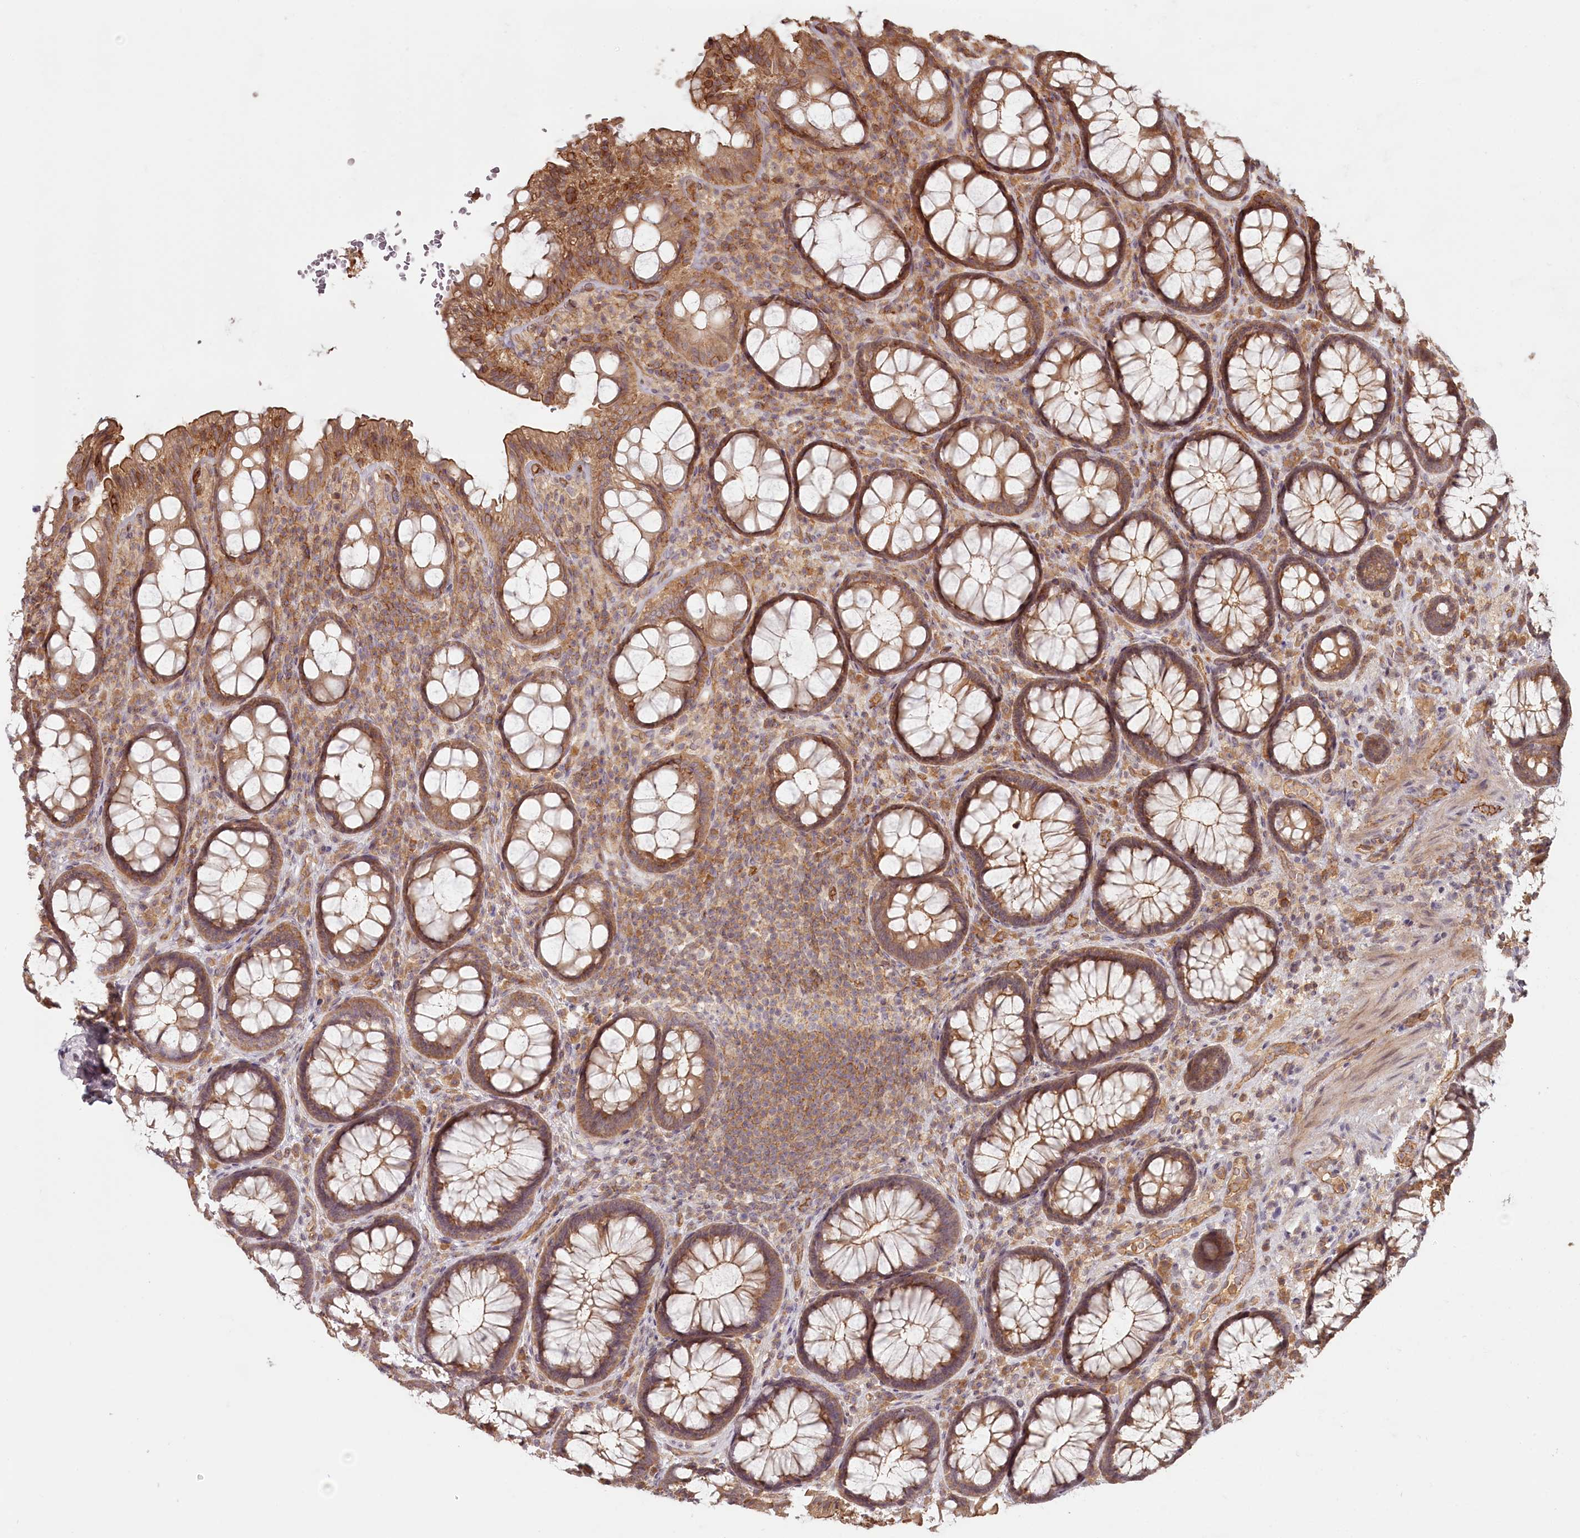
{"staining": {"intensity": "moderate", "quantity": ">75%", "location": "cytoplasmic/membranous"}, "tissue": "rectum", "cell_type": "Glandular cells", "image_type": "normal", "snomed": [{"axis": "morphology", "description": "Normal tissue, NOS"}, {"axis": "topography", "description": "Rectum"}], "caption": "High-magnification brightfield microscopy of benign rectum stained with DAB (3,3'-diaminobenzidine) (brown) and counterstained with hematoxylin (blue). glandular cells exhibit moderate cytoplasmic/membranous positivity is seen in about>75% of cells.", "gene": "TMIE", "patient": {"sex": "male", "age": 83}}